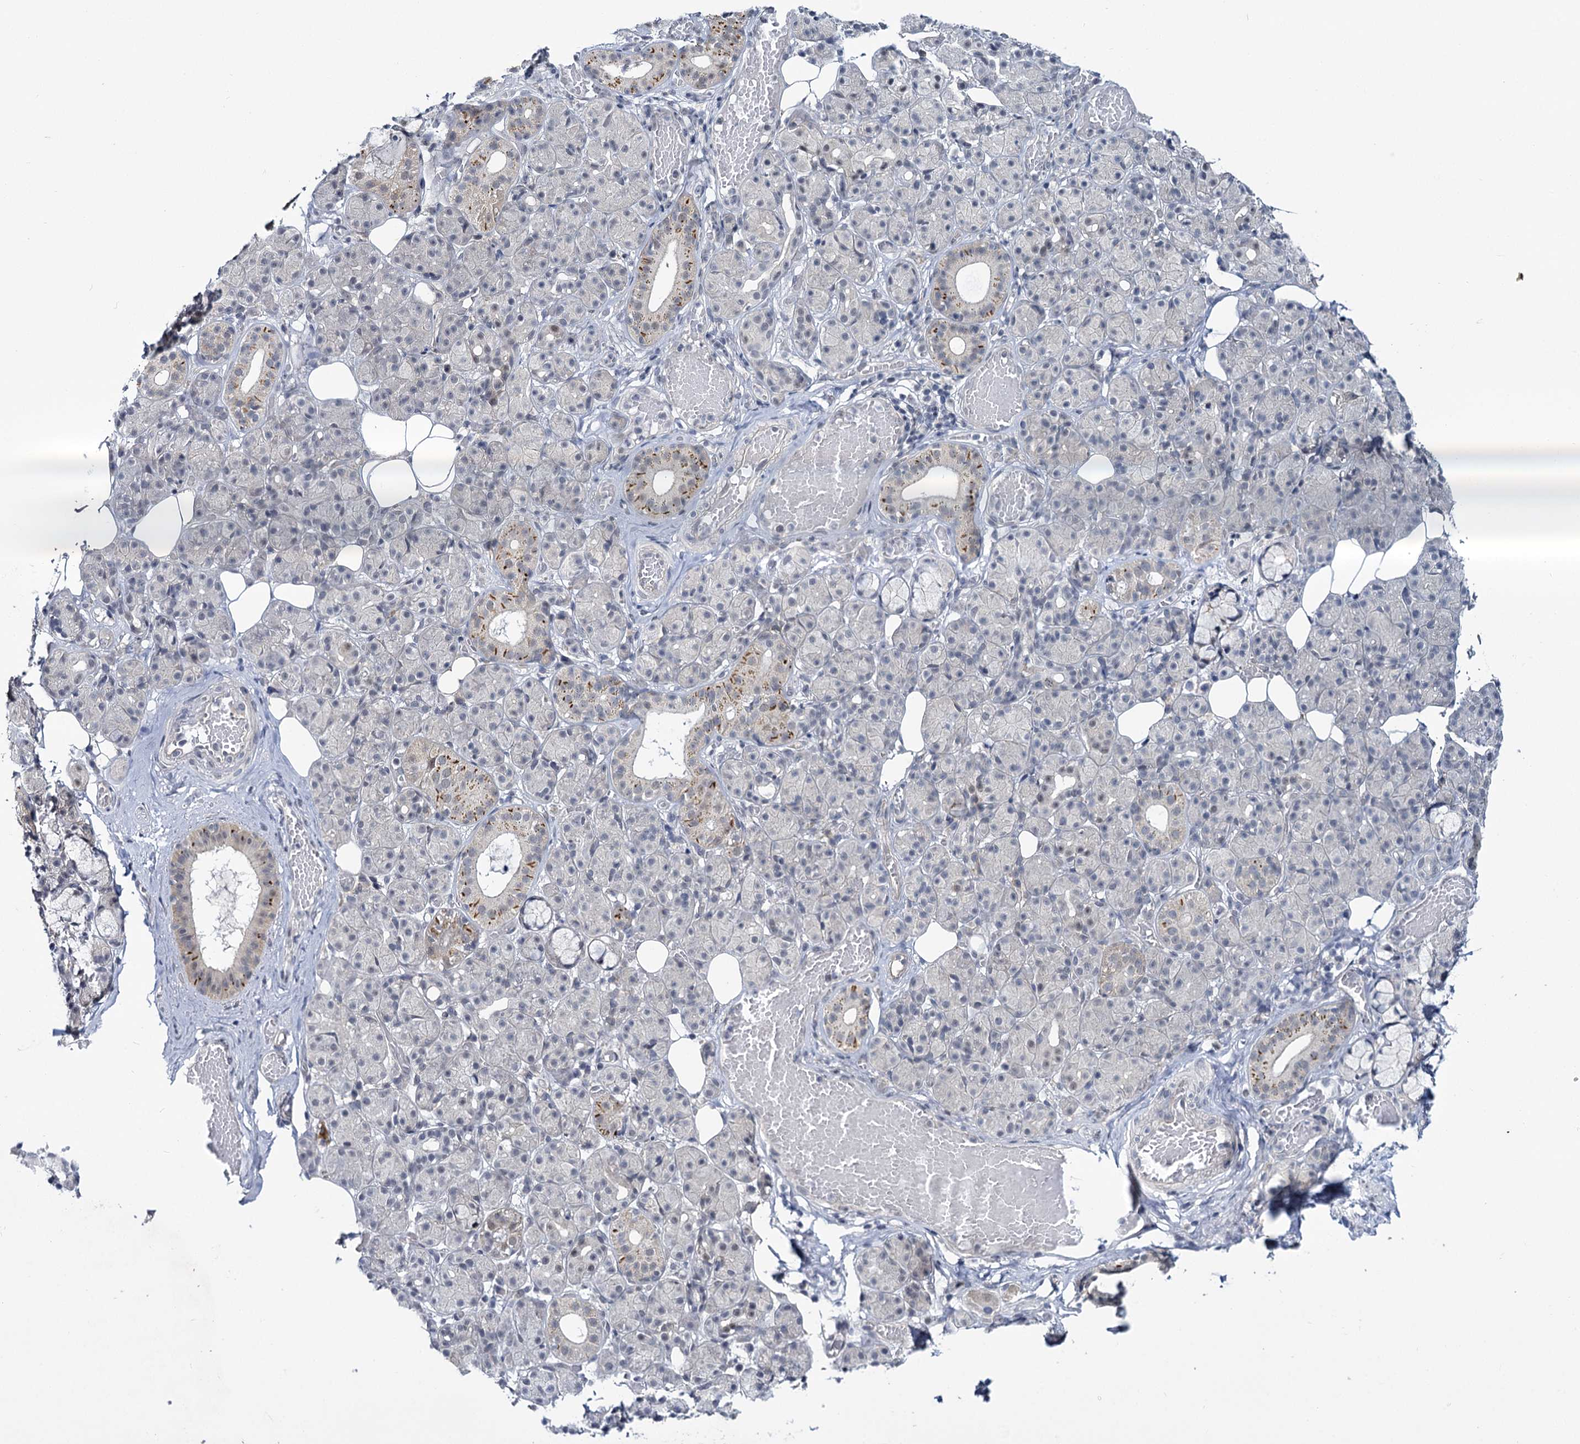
{"staining": {"intensity": "moderate", "quantity": "<25%", "location": "cytoplasmic/membranous"}, "tissue": "salivary gland", "cell_type": "Glandular cells", "image_type": "normal", "snomed": [{"axis": "morphology", "description": "Normal tissue, NOS"}, {"axis": "topography", "description": "Salivary gland"}], "caption": "The image reveals staining of normal salivary gland, revealing moderate cytoplasmic/membranous protein positivity (brown color) within glandular cells. (DAB IHC with brightfield microscopy, high magnification).", "gene": "MBLAC2", "patient": {"sex": "male", "age": 63}}